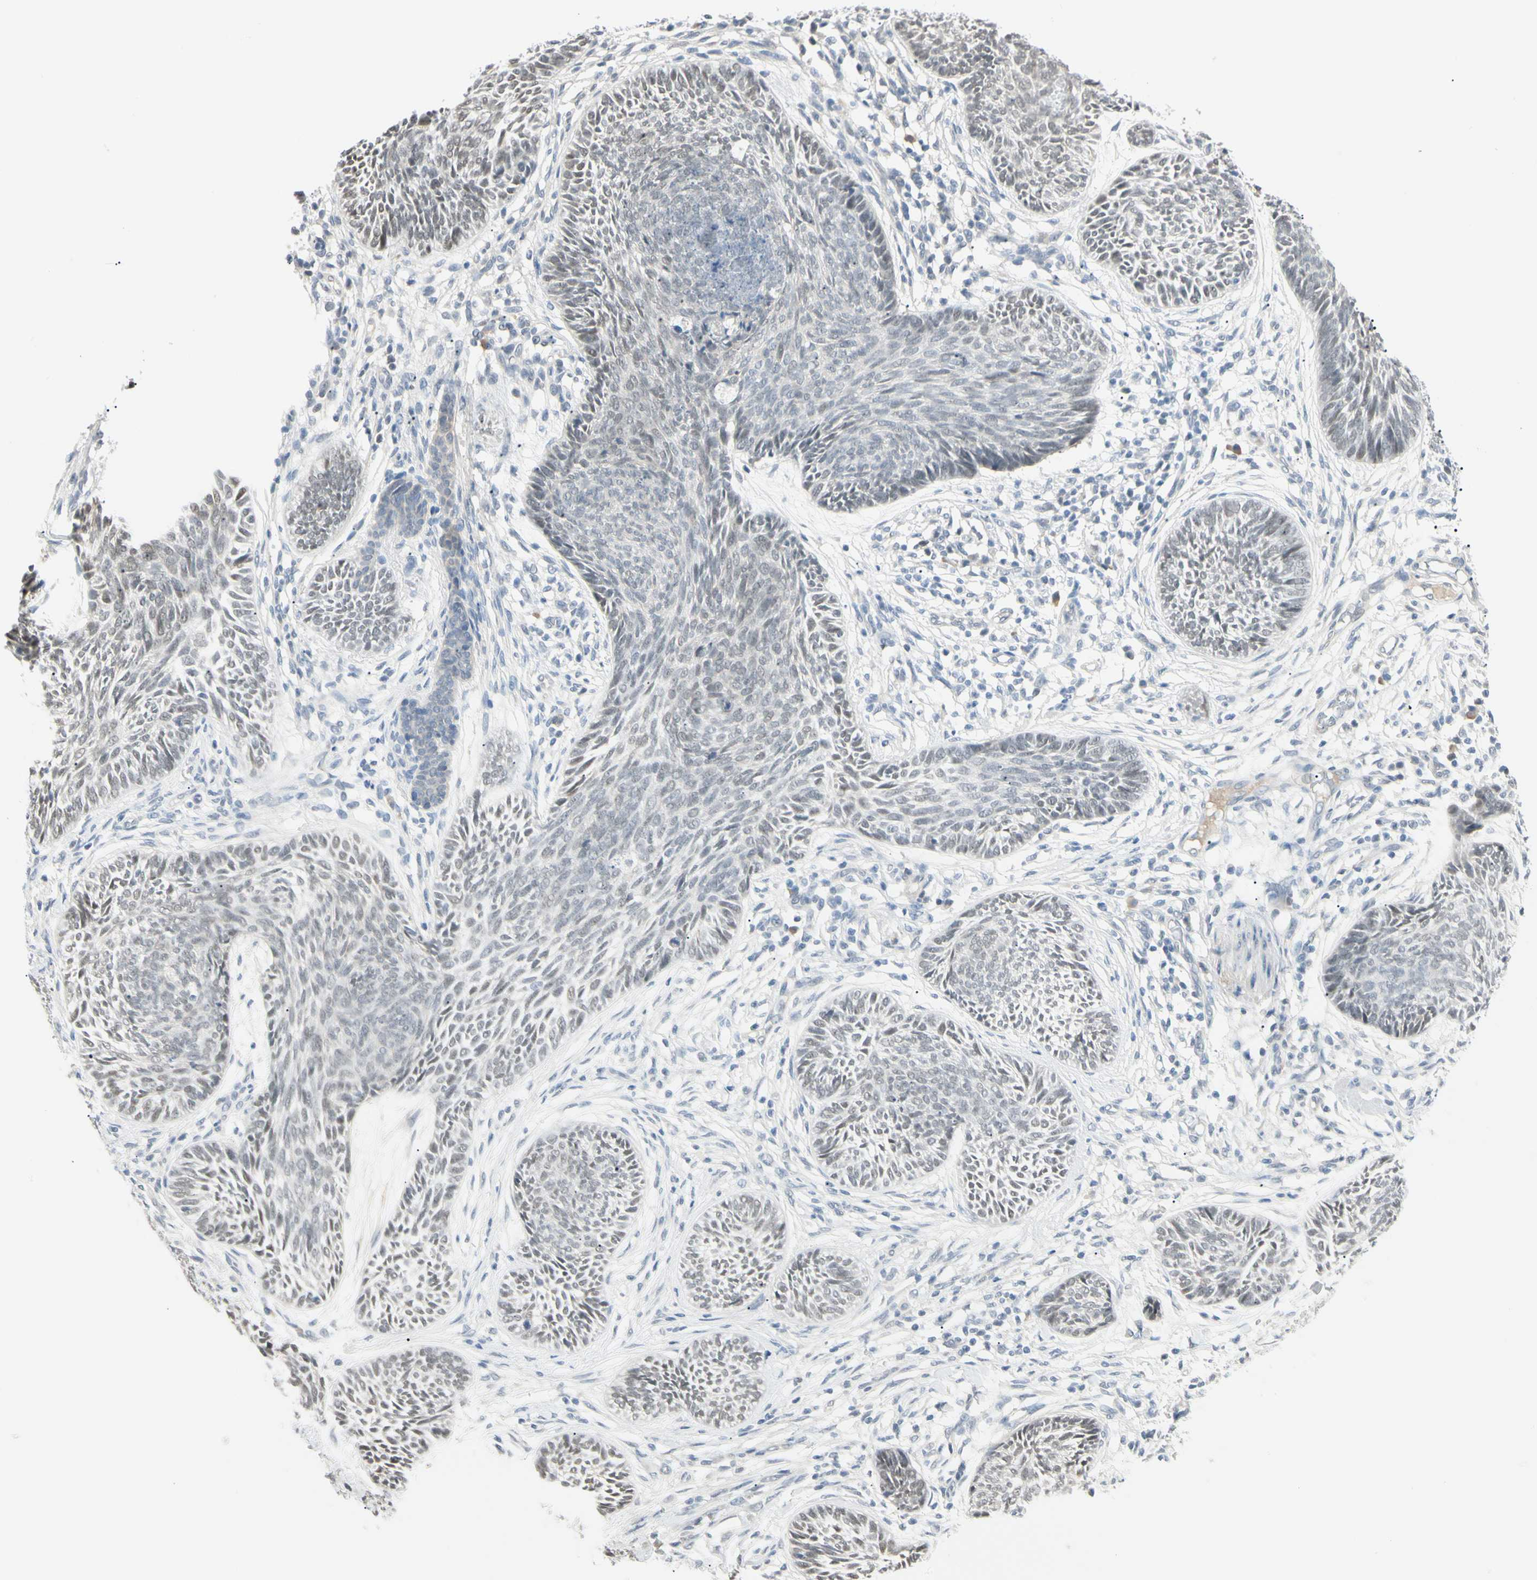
{"staining": {"intensity": "weak", "quantity": "<25%", "location": "nuclear"}, "tissue": "skin cancer", "cell_type": "Tumor cells", "image_type": "cancer", "snomed": [{"axis": "morphology", "description": "Papilloma, NOS"}, {"axis": "morphology", "description": "Basal cell carcinoma"}, {"axis": "topography", "description": "Skin"}], "caption": "Skin cancer was stained to show a protein in brown. There is no significant staining in tumor cells.", "gene": "ASPN", "patient": {"sex": "male", "age": 87}}